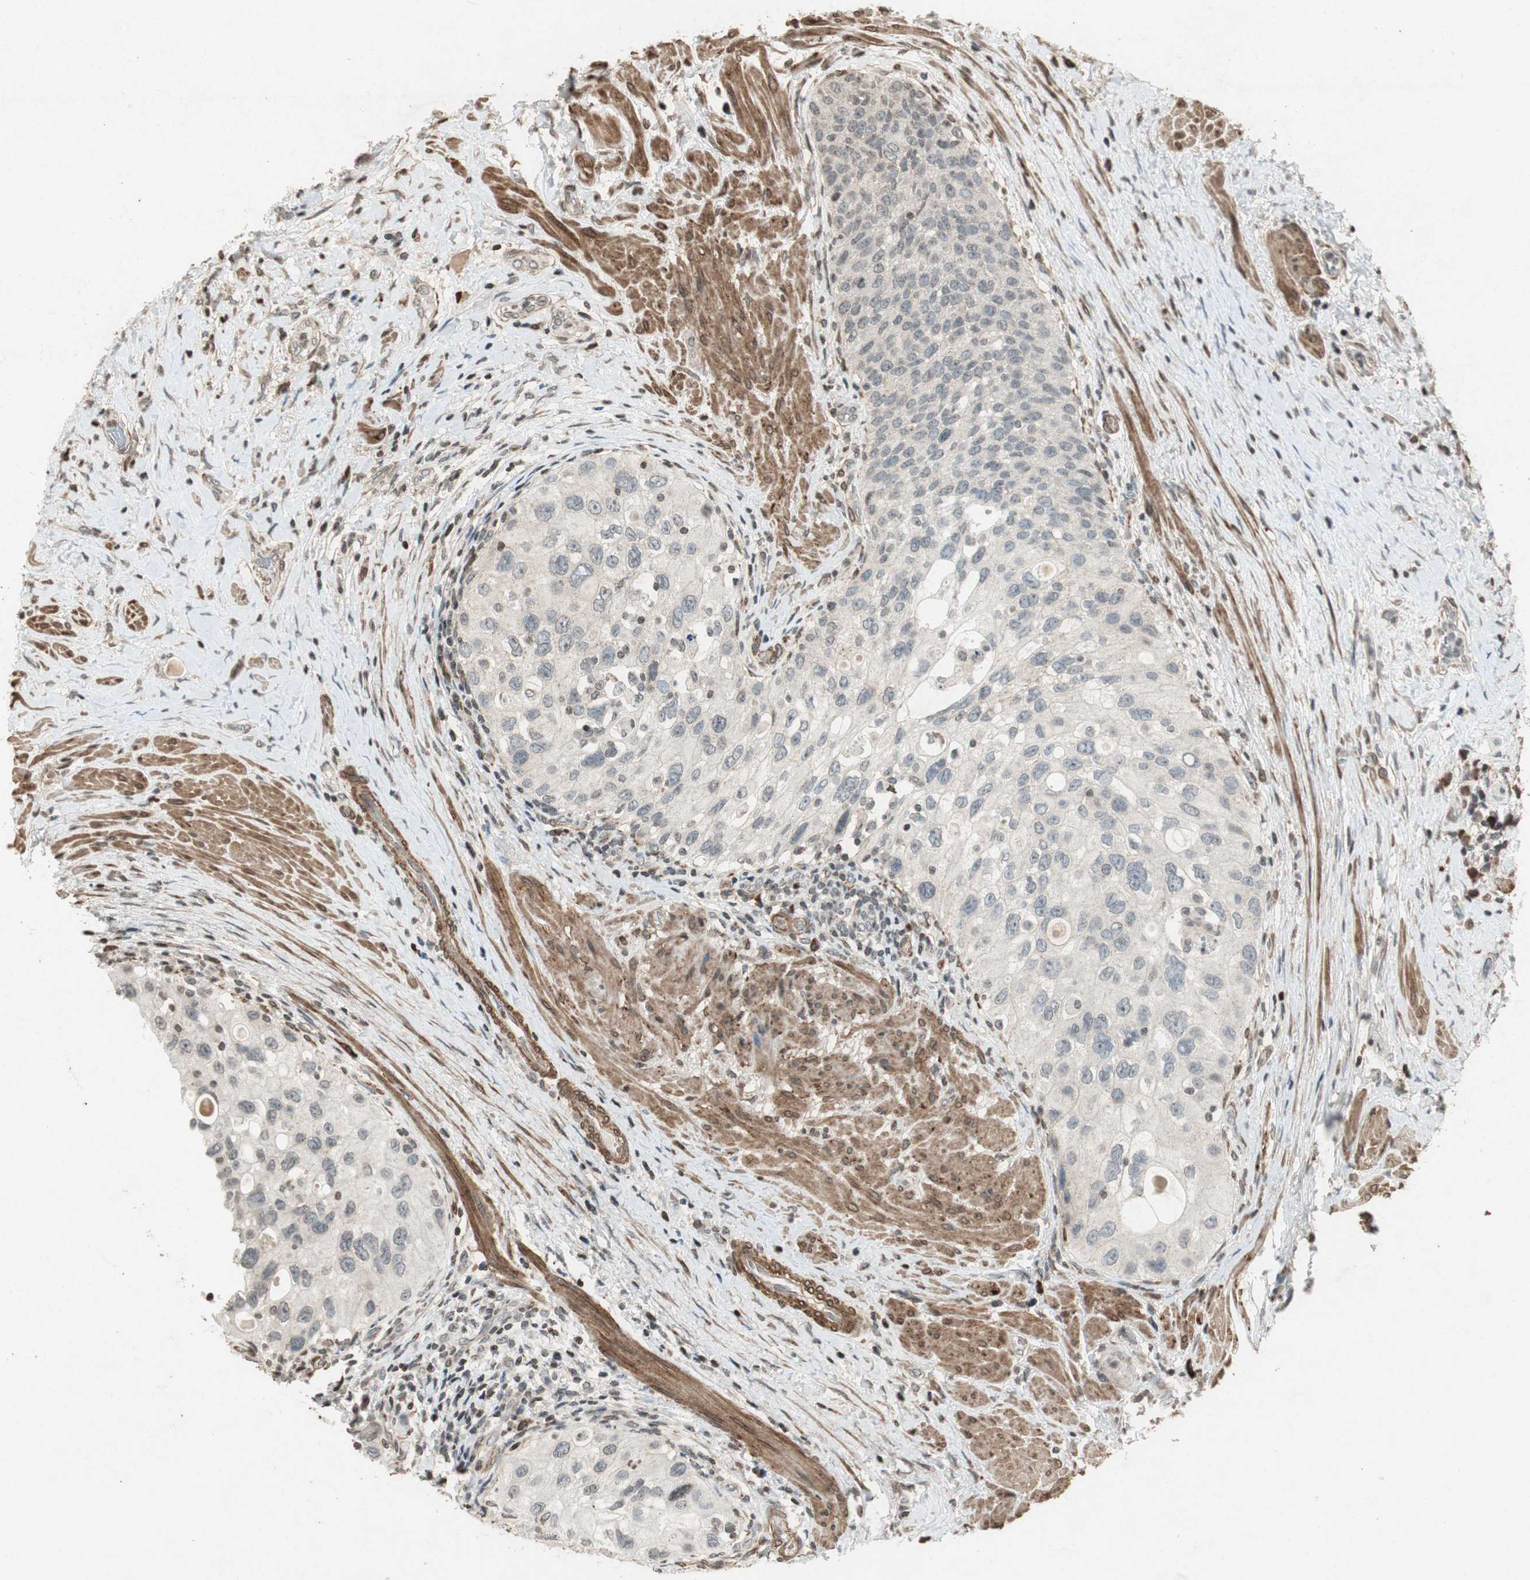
{"staining": {"intensity": "negative", "quantity": "none", "location": "none"}, "tissue": "urothelial cancer", "cell_type": "Tumor cells", "image_type": "cancer", "snomed": [{"axis": "morphology", "description": "Urothelial carcinoma, High grade"}, {"axis": "topography", "description": "Urinary bladder"}], "caption": "Immunohistochemical staining of urothelial cancer shows no significant expression in tumor cells.", "gene": "PRKG1", "patient": {"sex": "female", "age": 56}}